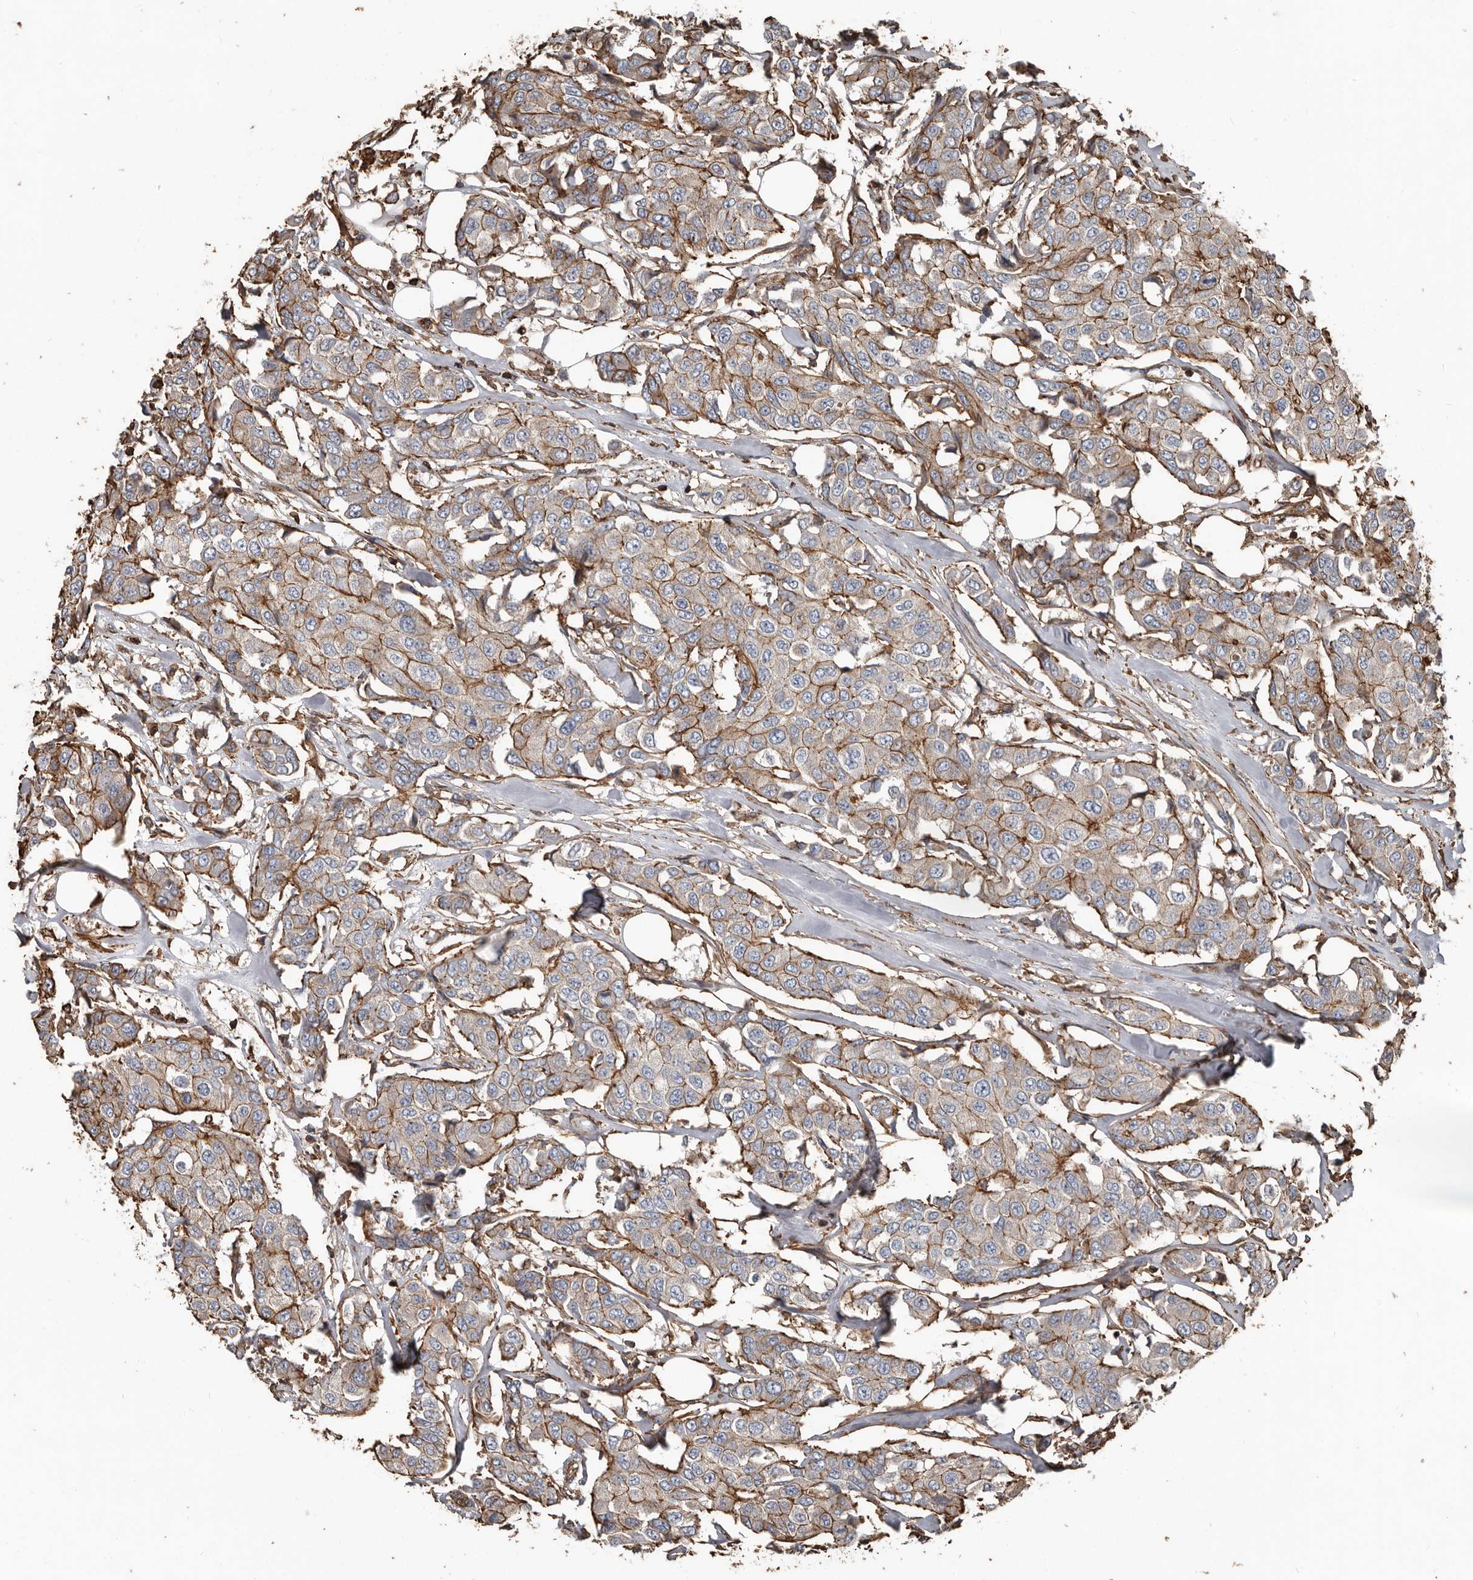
{"staining": {"intensity": "moderate", "quantity": "25%-75%", "location": "cytoplasmic/membranous"}, "tissue": "breast cancer", "cell_type": "Tumor cells", "image_type": "cancer", "snomed": [{"axis": "morphology", "description": "Duct carcinoma"}, {"axis": "topography", "description": "Breast"}], "caption": "Protein staining demonstrates moderate cytoplasmic/membranous expression in approximately 25%-75% of tumor cells in breast cancer.", "gene": "DENND6B", "patient": {"sex": "female", "age": 80}}